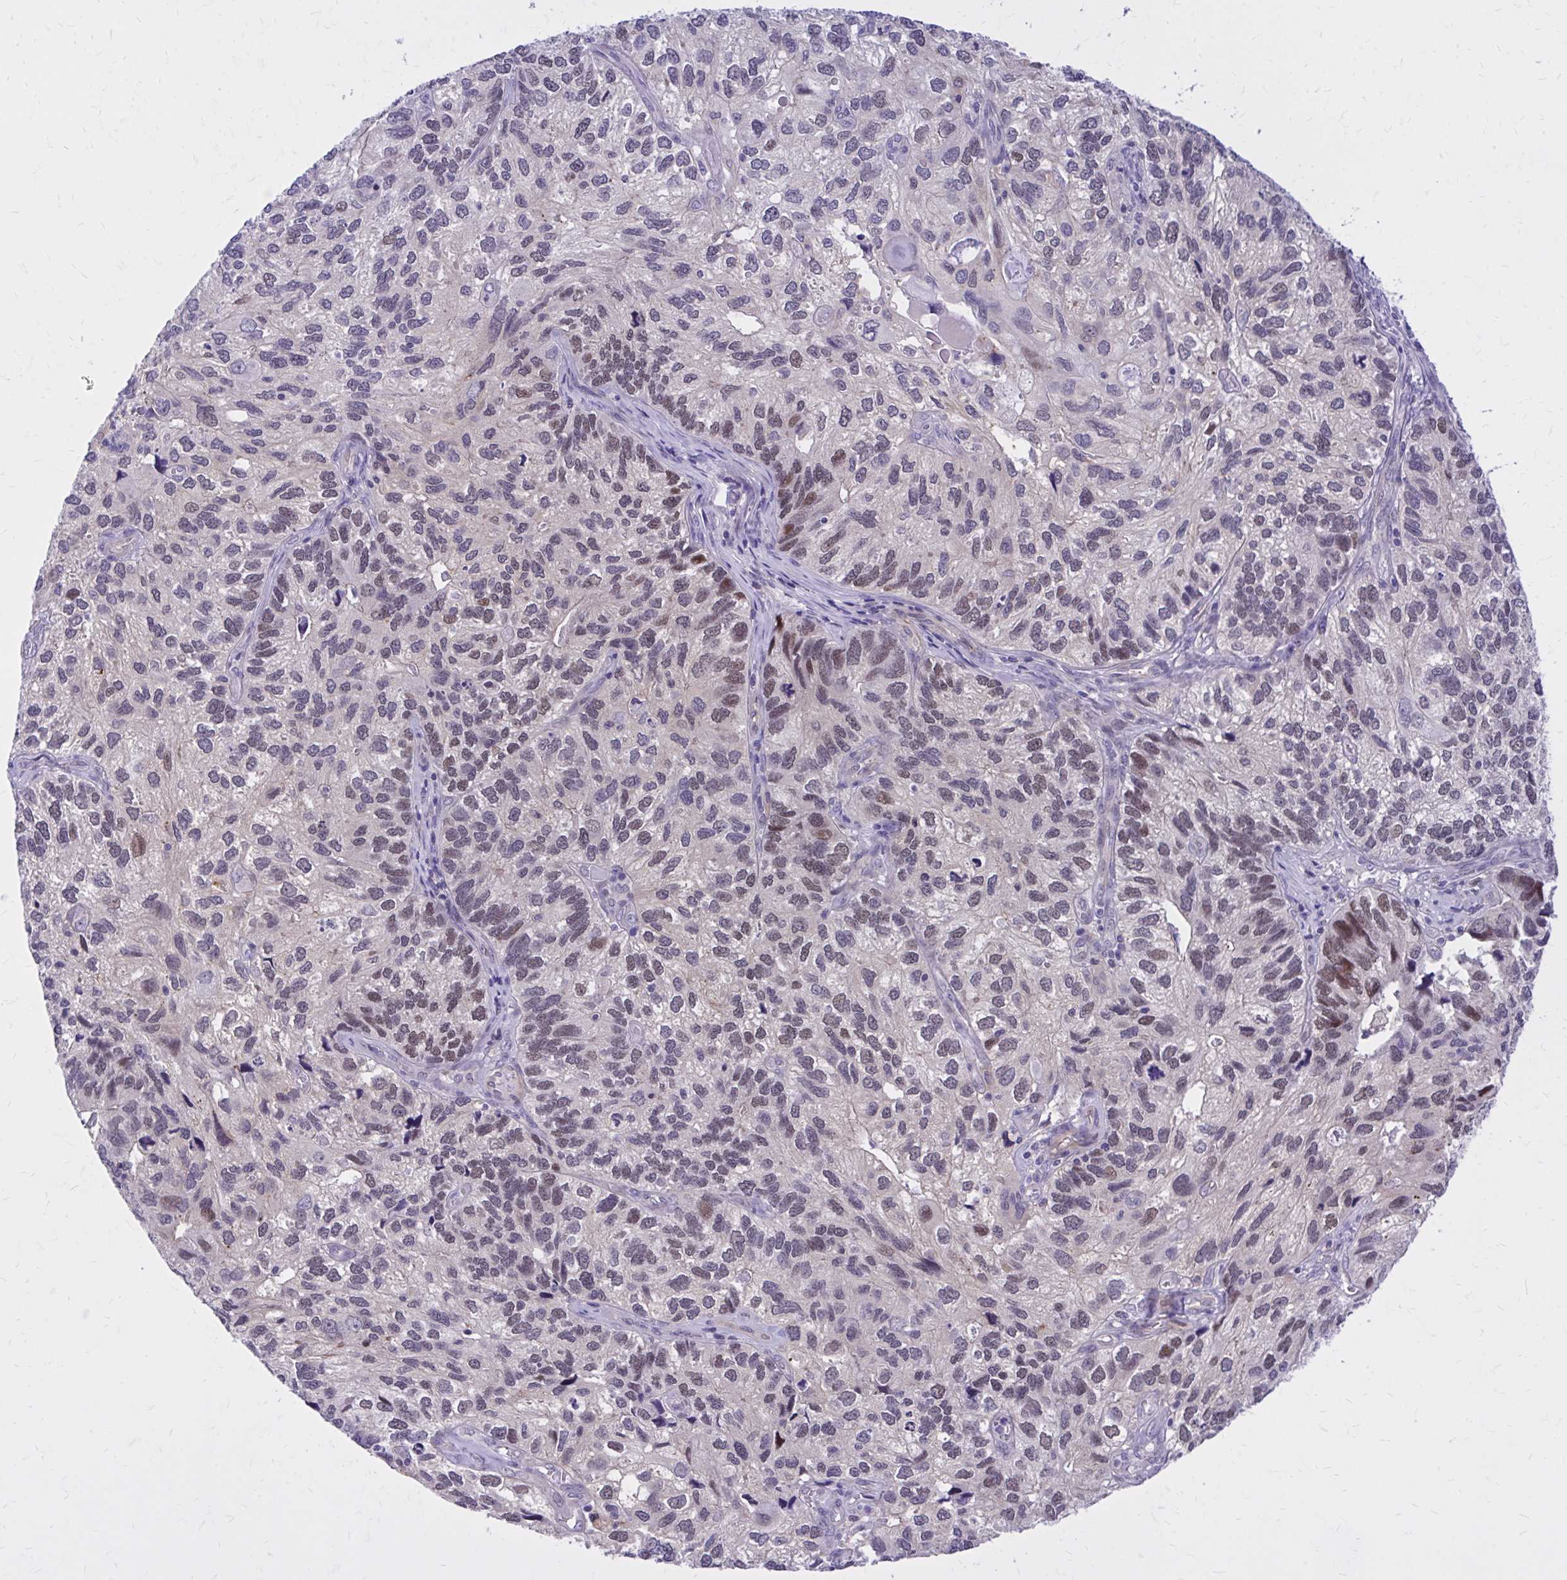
{"staining": {"intensity": "weak", "quantity": "25%-75%", "location": "nuclear"}, "tissue": "endometrial cancer", "cell_type": "Tumor cells", "image_type": "cancer", "snomed": [{"axis": "morphology", "description": "Carcinoma, NOS"}, {"axis": "topography", "description": "Uterus"}], "caption": "Carcinoma (endometrial) stained with IHC exhibits weak nuclear expression in approximately 25%-75% of tumor cells. Using DAB (brown) and hematoxylin (blue) stains, captured at high magnification using brightfield microscopy.", "gene": "ZBTB25", "patient": {"sex": "female", "age": 76}}